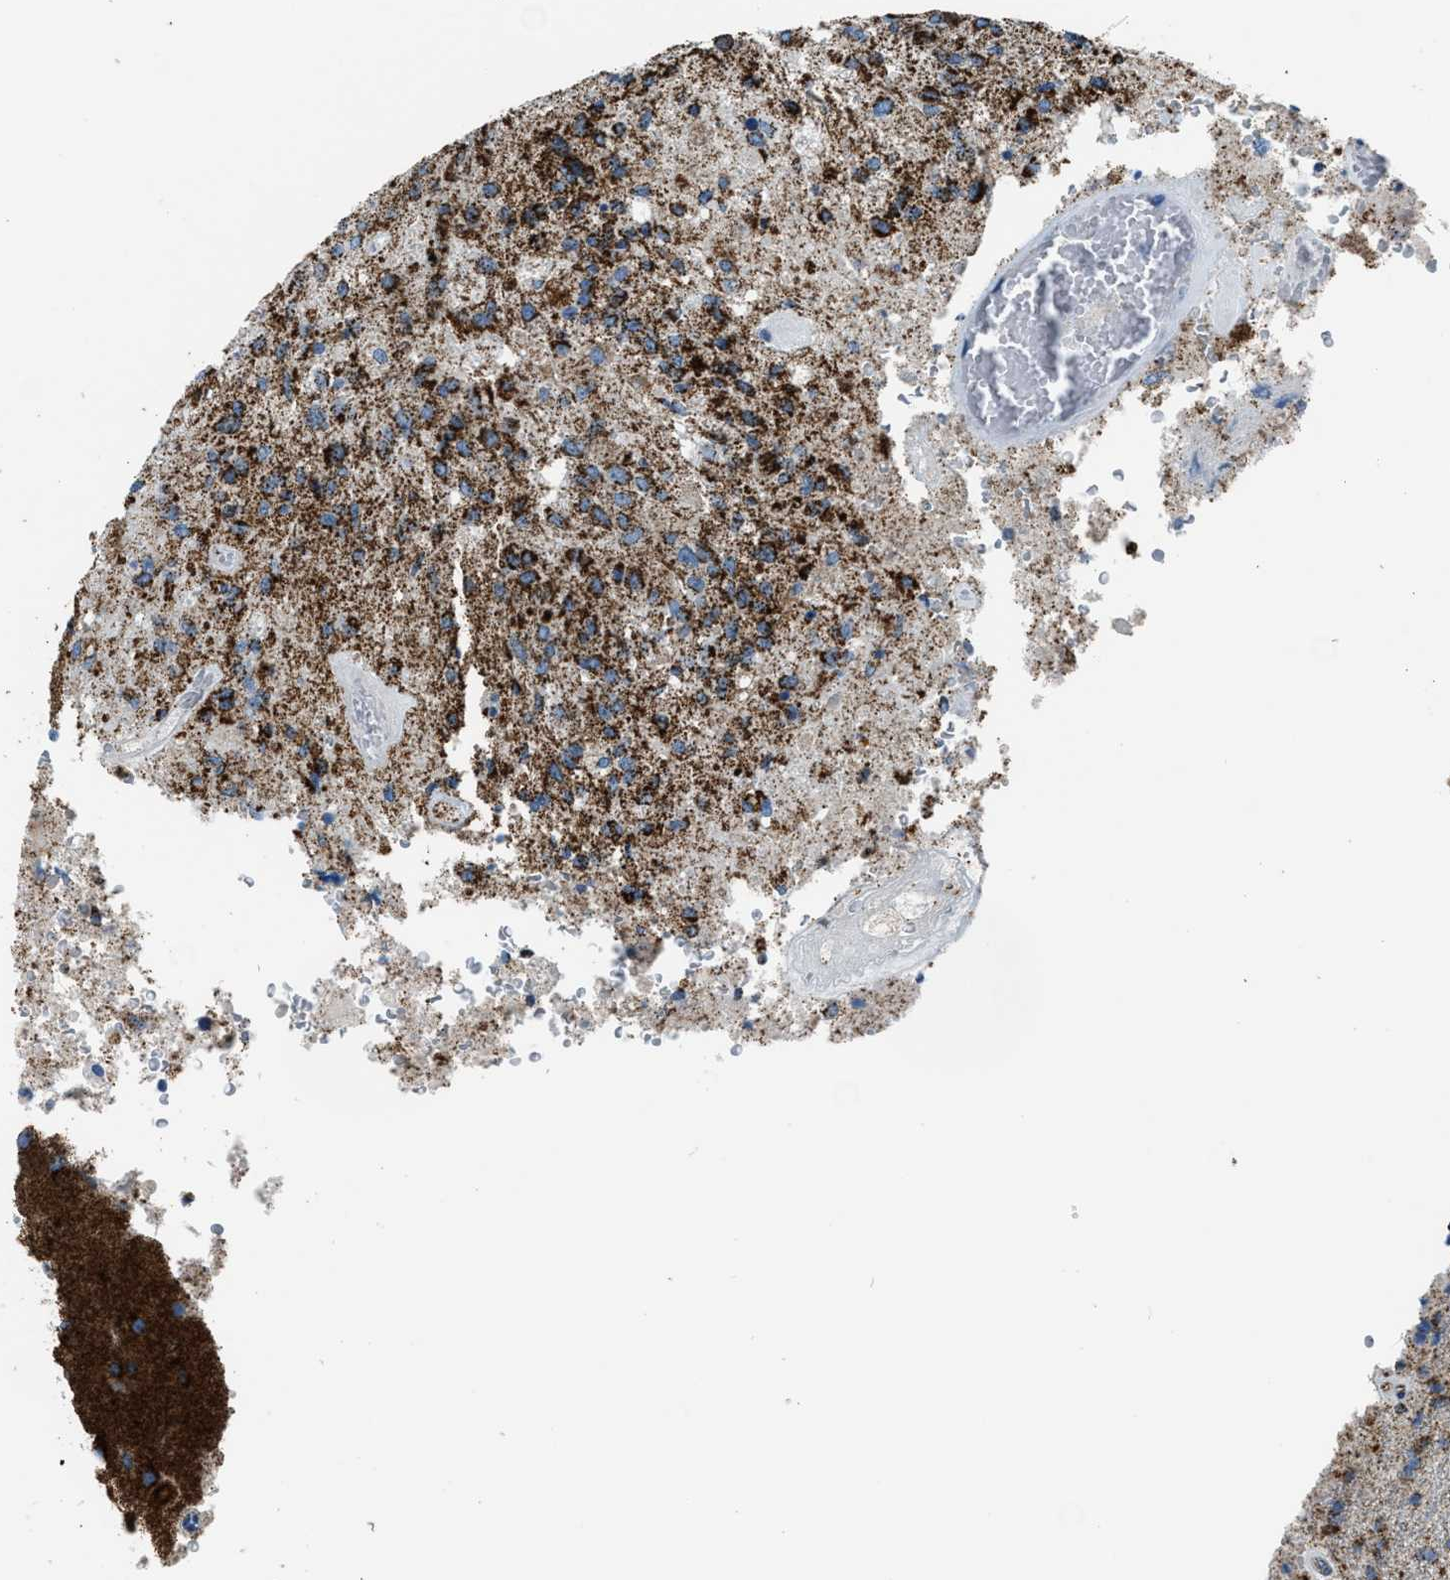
{"staining": {"intensity": "strong", "quantity": ">75%", "location": "cytoplasmic/membranous"}, "tissue": "glioma", "cell_type": "Tumor cells", "image_type": "cancer", "snomed": [{"axis": "morphology", "description": "Normal tissue, NOS"}, {"axis": "morphology", "description": "Glioma, malignant, High grade"}, {"axis": "topography", "description": "Cerebral cortex"}], "caption": "Malignant glioma (high-grade) tissue demonstrates strong cytoplasmic/membranous positivity in about >75% of tumor cells", "gene": "MDH2", "patient": {"sex": "male", "age": 77}}